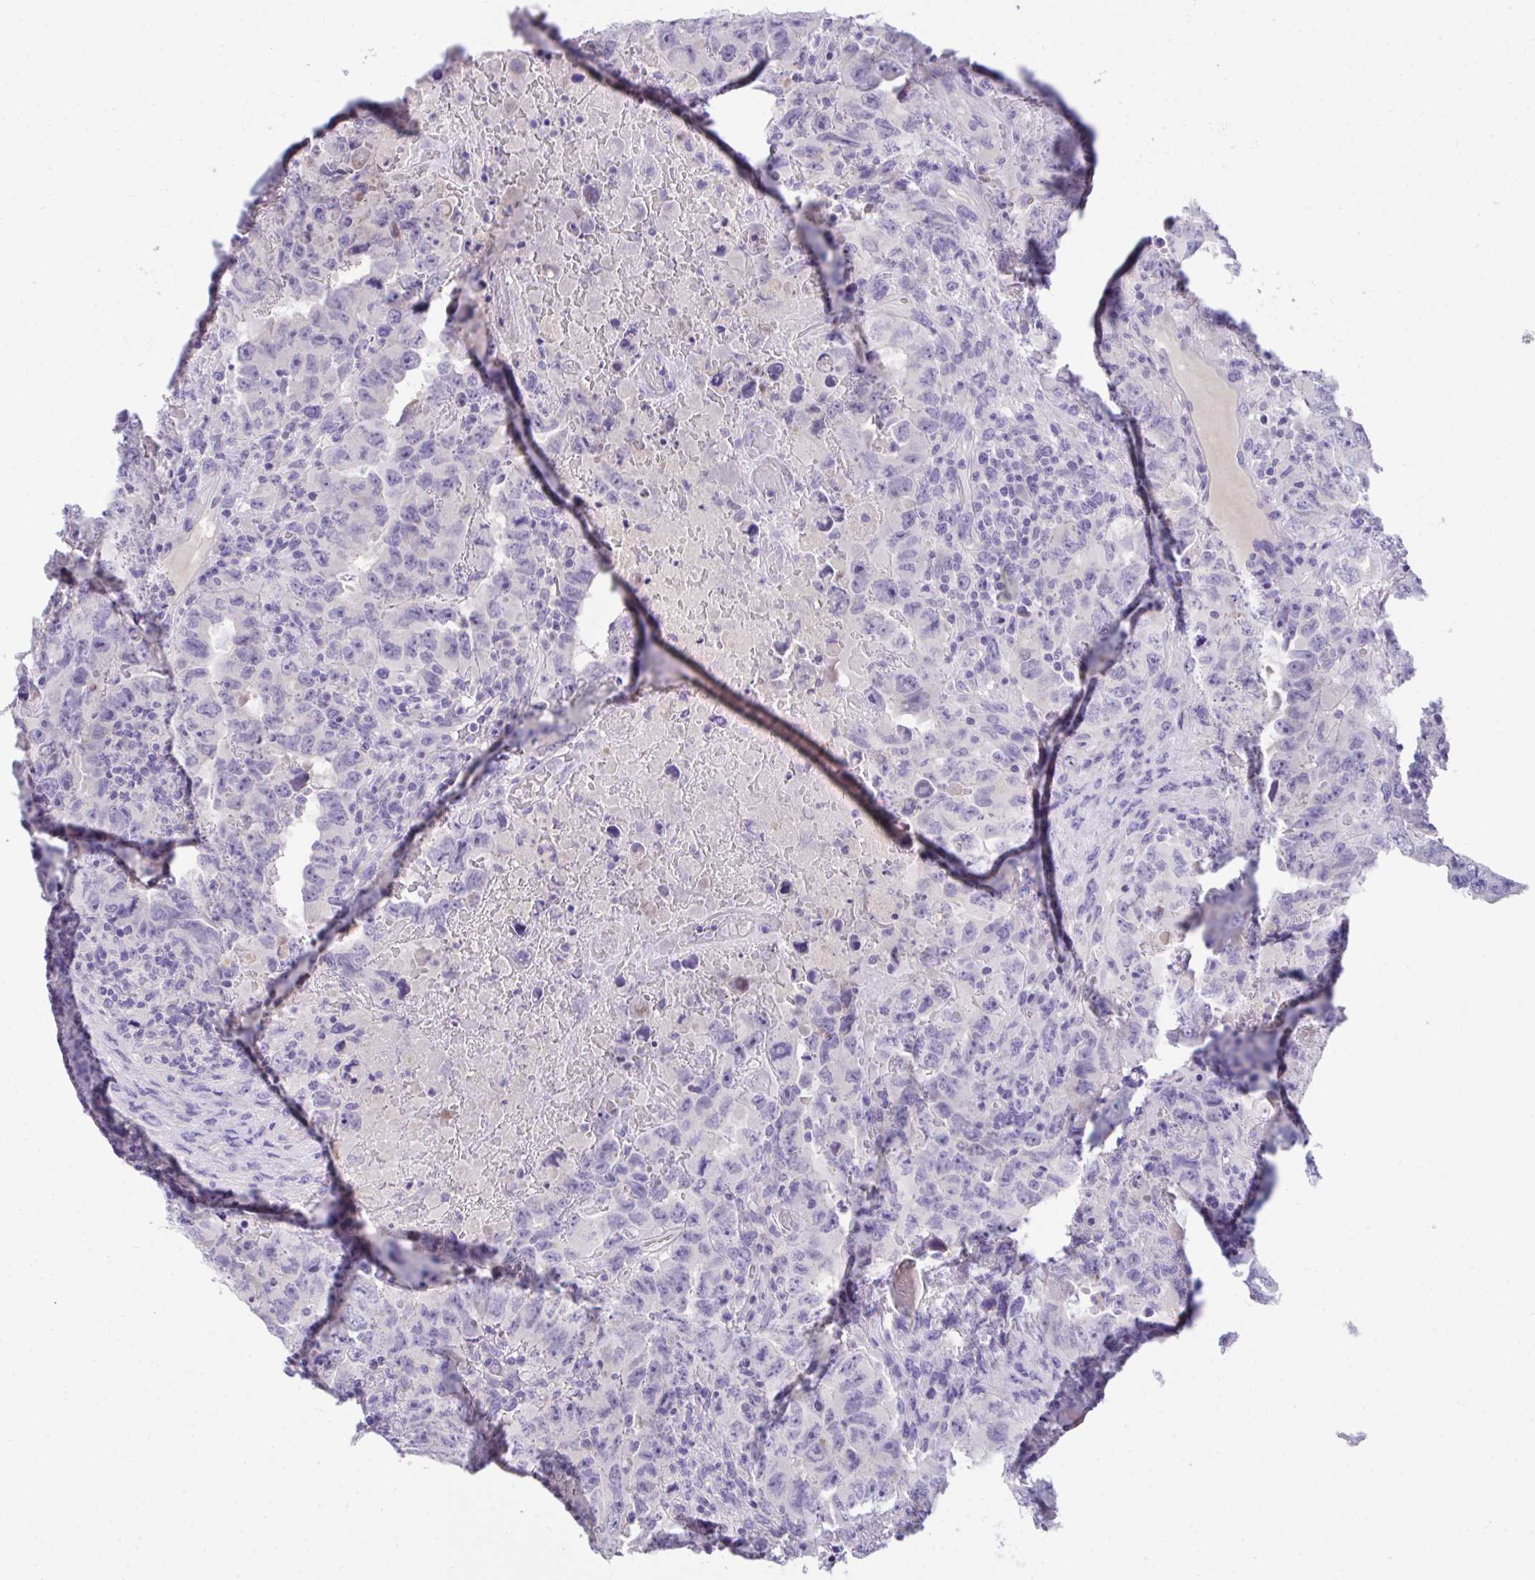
{"staining": {"intensity": "negative", "quantity": "none", "location": "none"}, "tissue": "testis cancer", "cell_type": "Tumor cells", "image_type": "cancer", "snomed": [{"axis": "morphology", "description": "Carcinoma, Embryonal, NOS"}, {"axis": "topography", "description": "Testis"}], "caption": "An image of human testis cancer (embryonal carcinoma) is negative for staining in tumor cells.", "gene": "TMCO5A", "patient": {"sex": "male", "age": 24}}